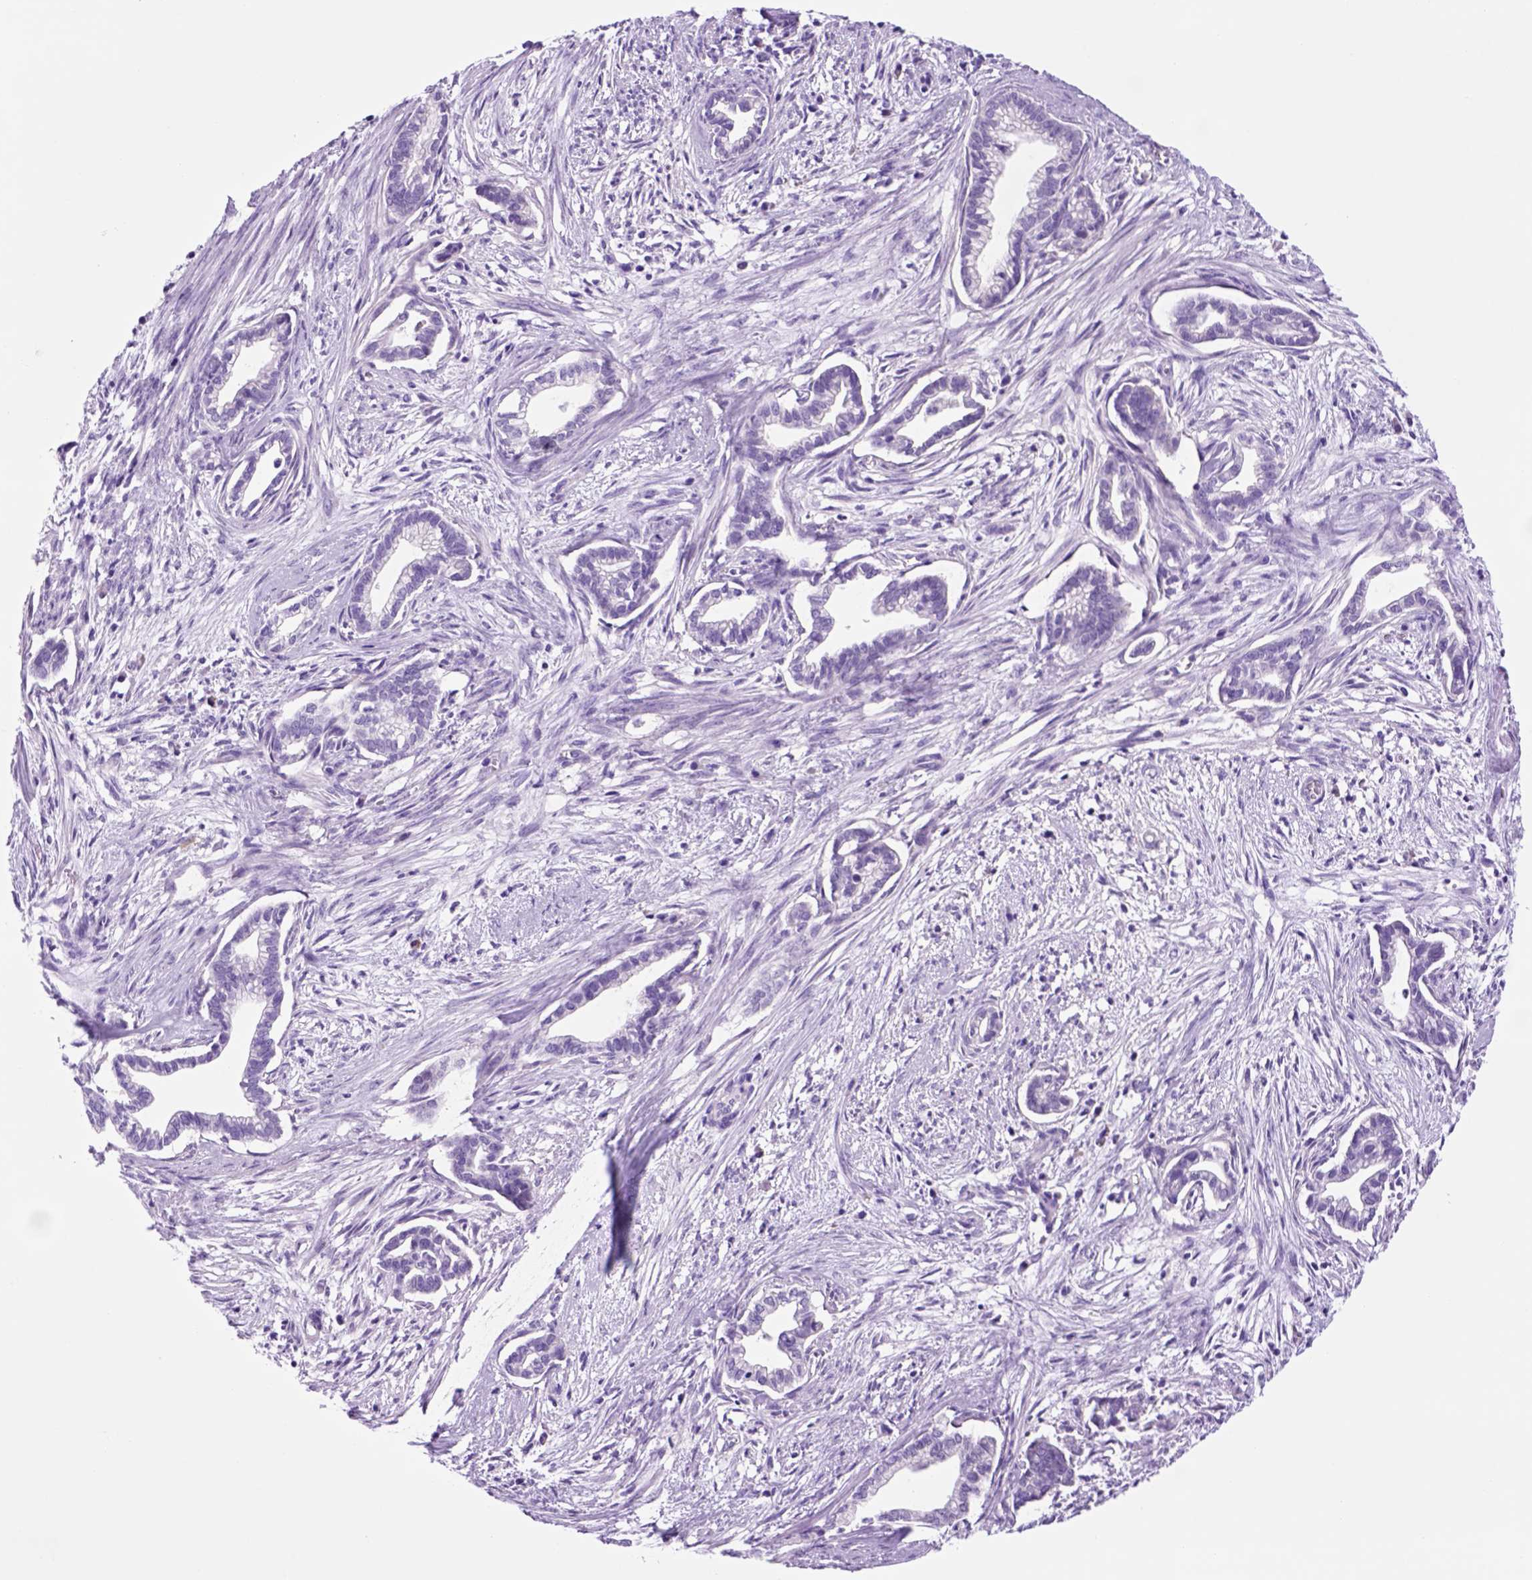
{"staining": {"intensity": "negative", "quantity": "none", "location": "none"}, "tissue": "cervical cancer", "cell_type": "Tumor cells", "image_type": "cancer", "snomed": [{"axis": "morphology", "description": "Adenocarcinoma, NOS"}, {"axis": "topography", "description": "Cervix"}], "caption": "A histopathology image of human adenocarcinoma (cervical) is negative for staining in tumor cells. The staining is performed using DAB brown chromogen with nuclei counter-stained in using hematoxylin.", "gene": "HHIPL2", "patient": {"sex": "female", "age": 62}}